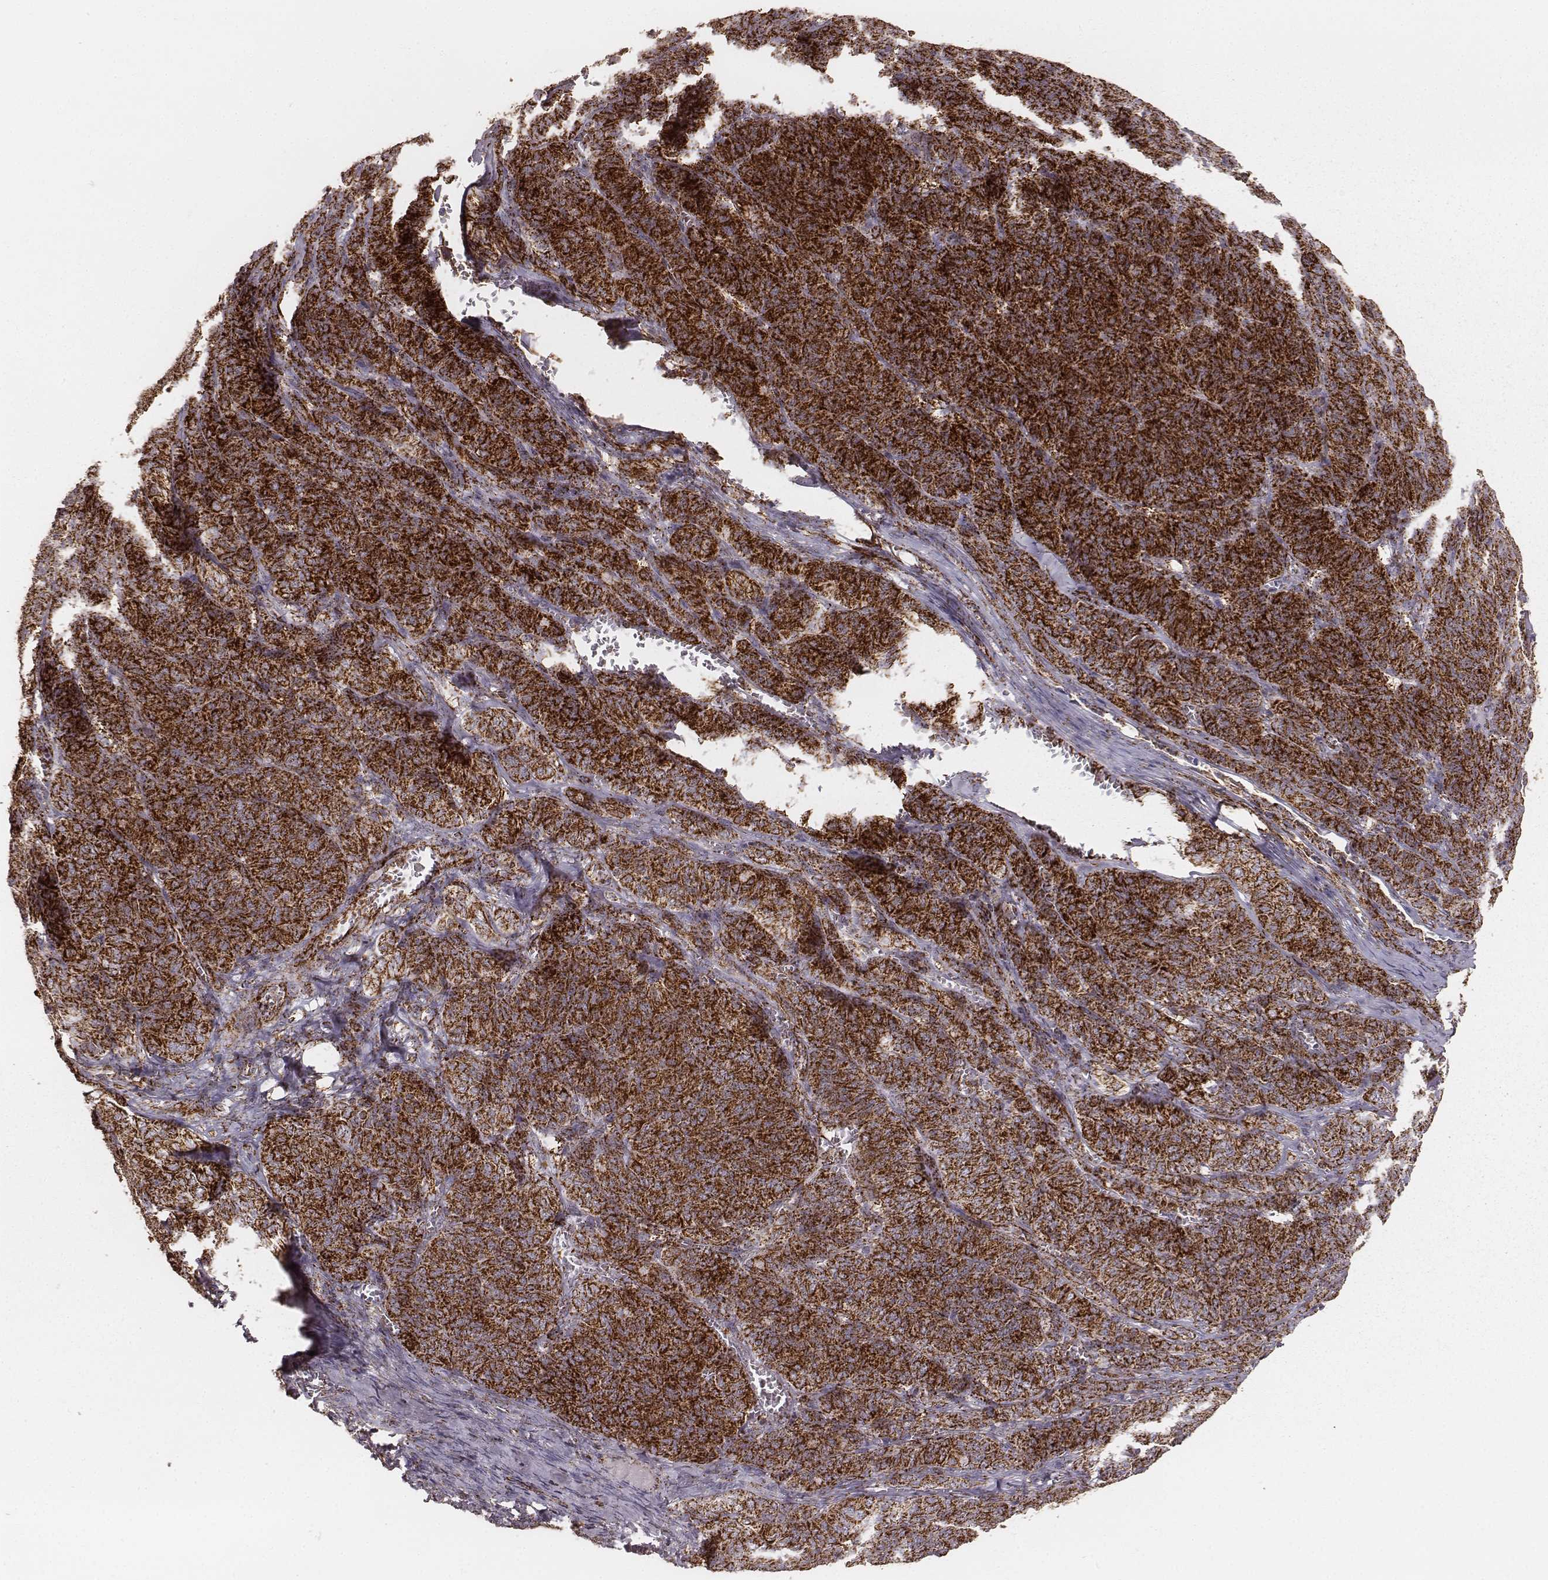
{"staining": {"intensity": "strong", "quantity": ">75%", "location": "cytoplasmic/membranous"}, "tissue": "ovarian cancer", "cell_type": "Tumor cells", "image_type": "cancer", "snomed": [{"axis": "morphology", "description": "Carcinoma, endometroid"}, {"axis": "topography", "description": "Ovary"}], "caption": "High-power microscopy captured an immunohistochemistry image of ovarian endometroid carcinoma, revealing strong cytoplasmic/membranous staining in about >75% of tumor cells.", "gene": "TUFM", "patient": {"sex": "female", "age": 80}}